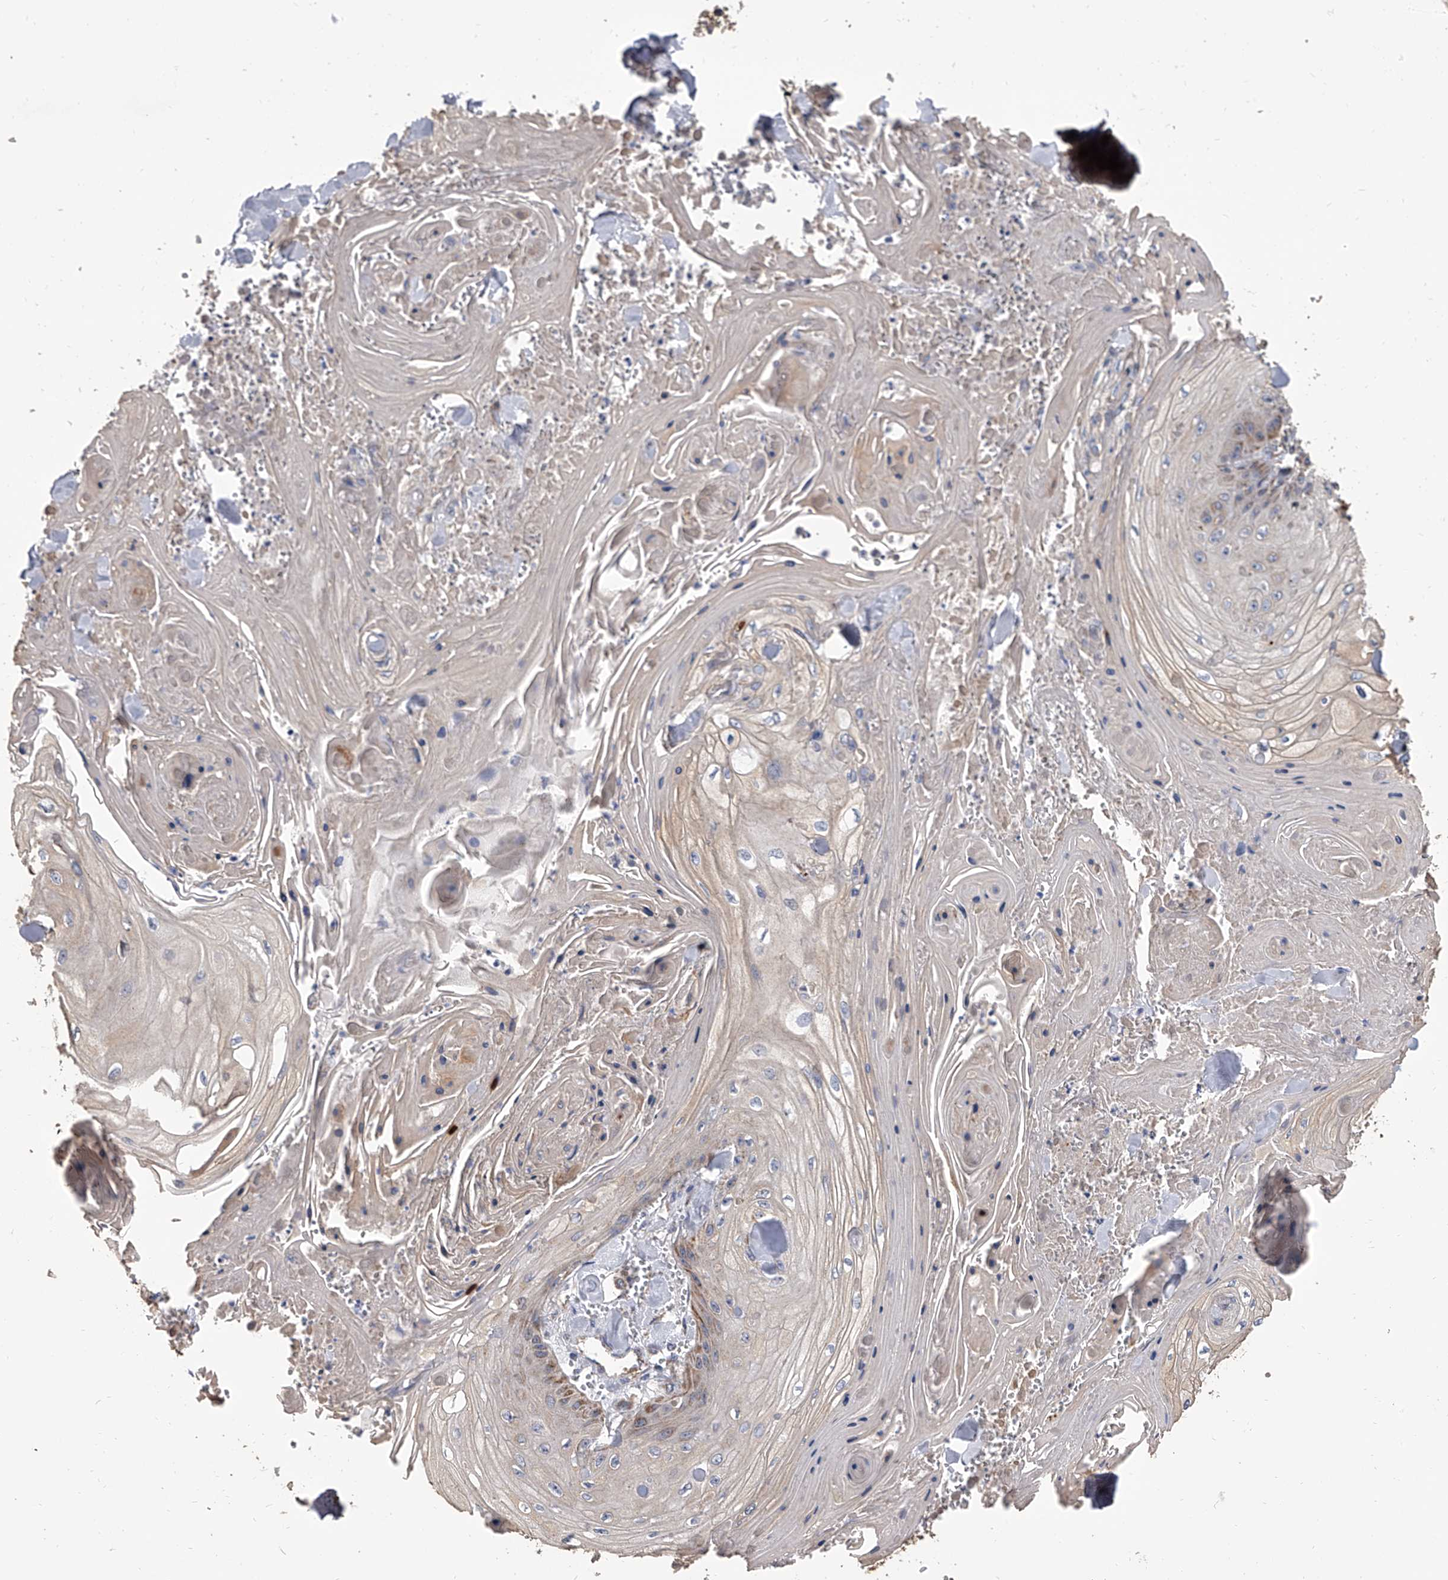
{"staining": {"intensity": "moderate", "quantity": "<25%", "location": "cytoplasmic/membranous"}, "tissue": "skin cancer", "cell_type": "Tumor cells", "image_type": "cancer", "snomed": [{"axis": "morphology", "description": "Squamous cell carcinoma, NOS"}, {"axis": "topography", "description": "Skin"}], "caption": "Immunohistochemical staining of skin squamous cell carcinoma displays moderate cytoplasmic/membranous protein positivity in about <25% of tumor cells.", "gene": "MRPL28", "patient": {"sex": "male", "age": 74}}